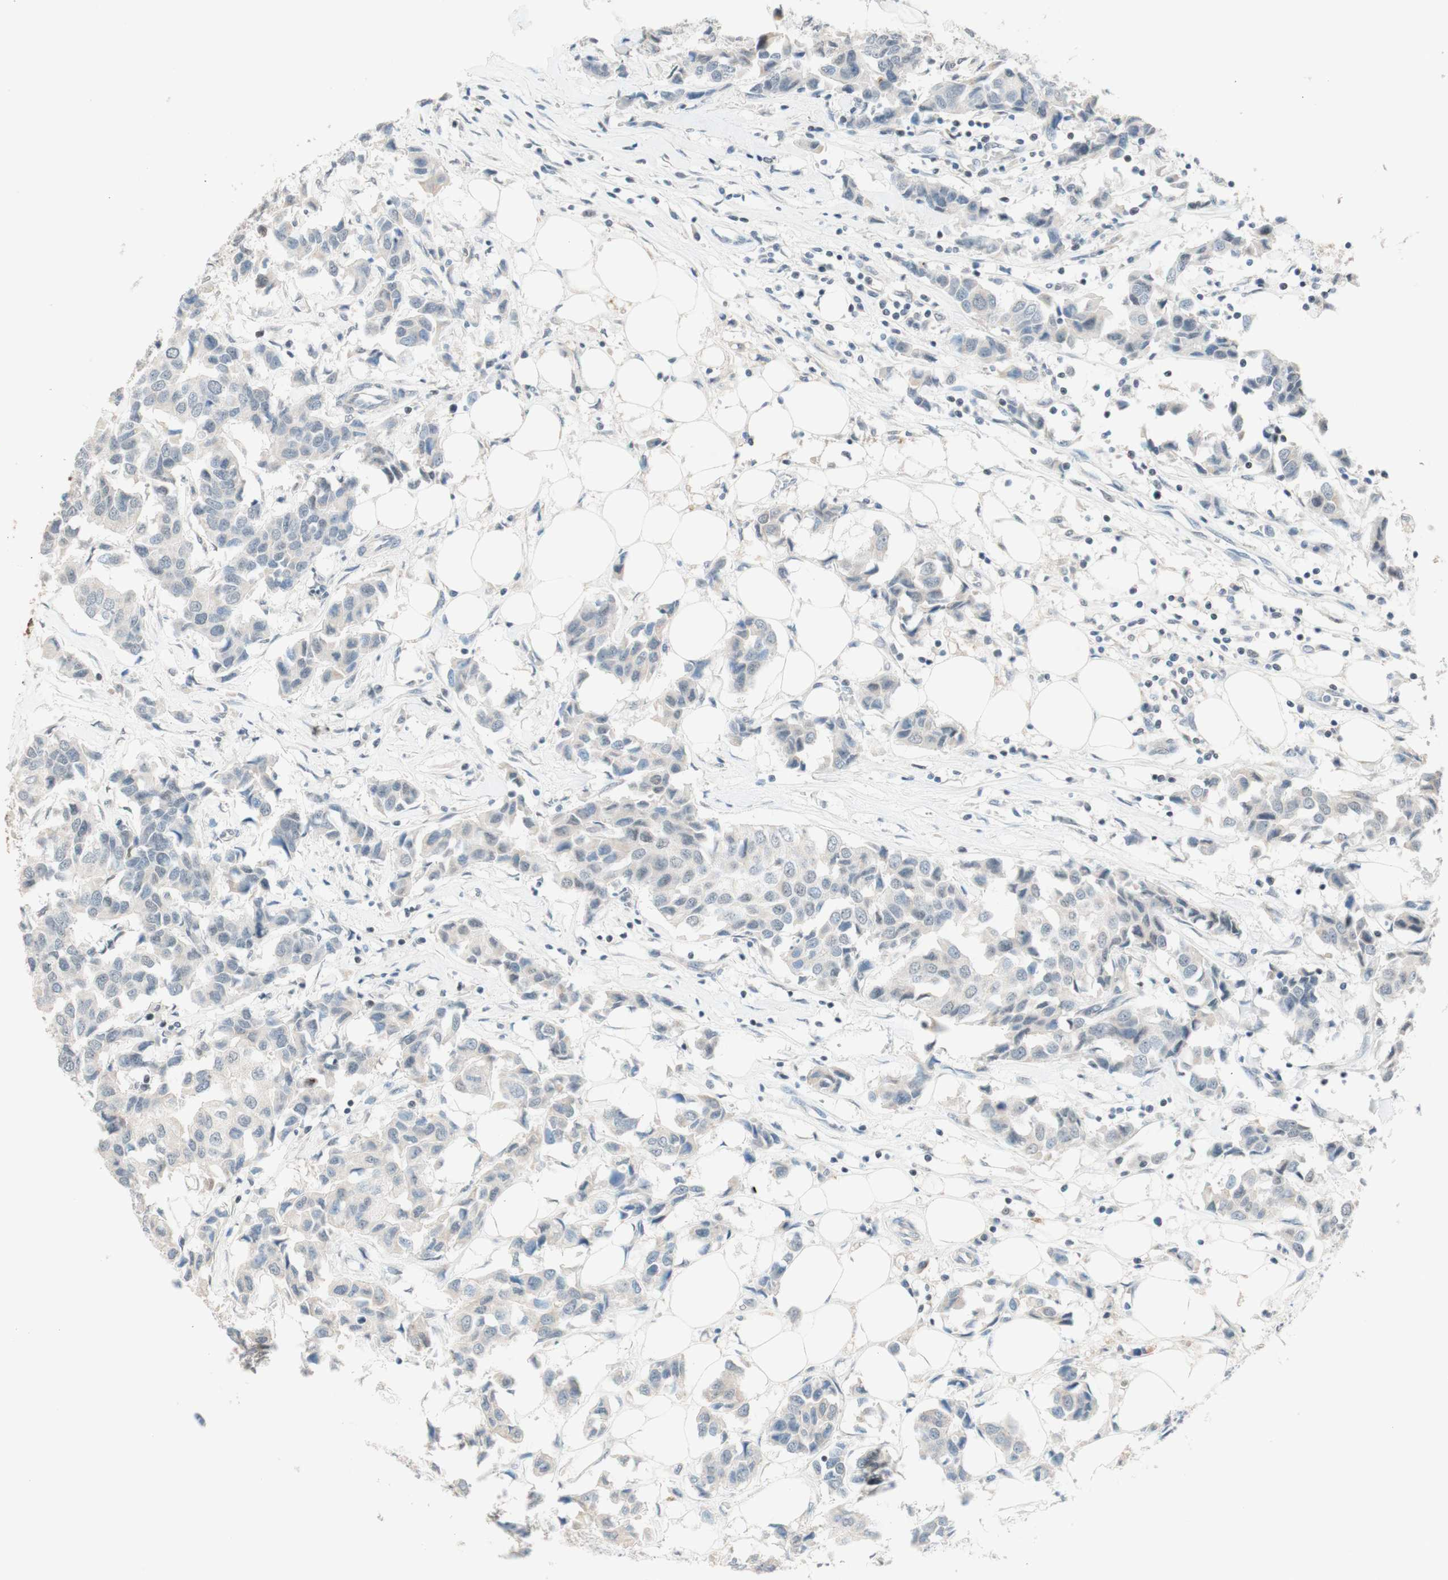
{"staining": {"intensity": "weak", "quantity": "<25%", "location": "cytoplasmic/membranous,nuclear"}, "tissue": "breast cancer", "cell_type": "Tumor cells", "image_type": "cancer", "snomed": [{"axis": "morphology", "description": "Duct carcinoma"}, {"axis": "topography", "description": "Breast"}], "caption": "This is an immunohistochemistry histopathology image of human breast cancer (invasive ductal carcinoma). There is no expression in tumor cells.", "gene": "JPH1", "patient": {"sex": "female", "age": 80}}